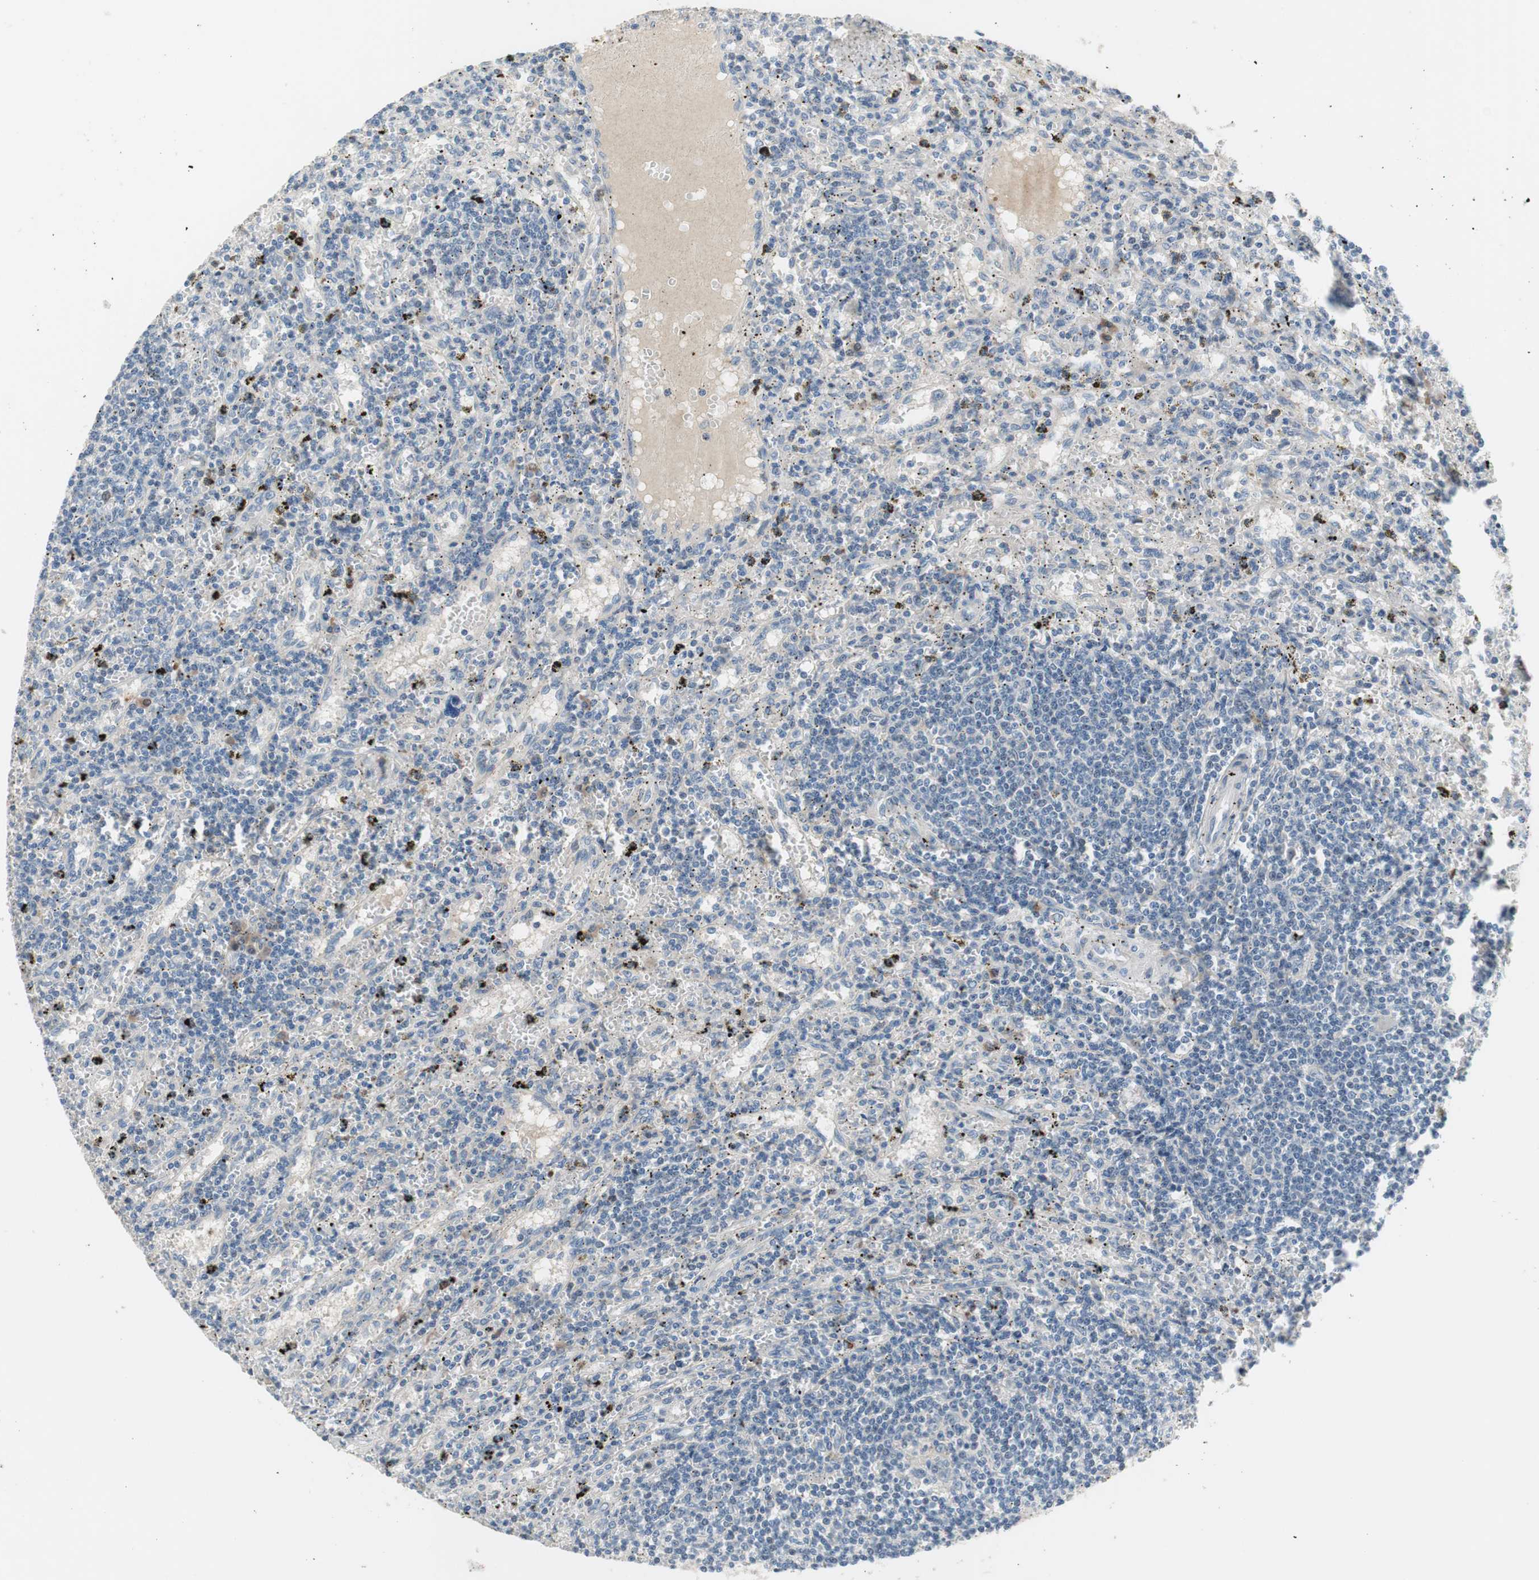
{"staining": {"intensity": "negative", "quantity": "none", "location": "none"}, "tissue": "lymphoma", "cell_type": "Tumor cells", "image_type": "cancer", "snomed": [{"axis": "morphology", "description": "Malignant lymphoma, non-Hodgkin's type, Low grade"}, {"axis": "topography", "description": "Spleen"}], "caption": "This is a image of IHC staining of malignant lymphoma, non-Hodgkin's type (low-grade), which shows no staining in tumor cells.", "gene": "COL12A1", "patient": {"sex": "male", "age": 76}}